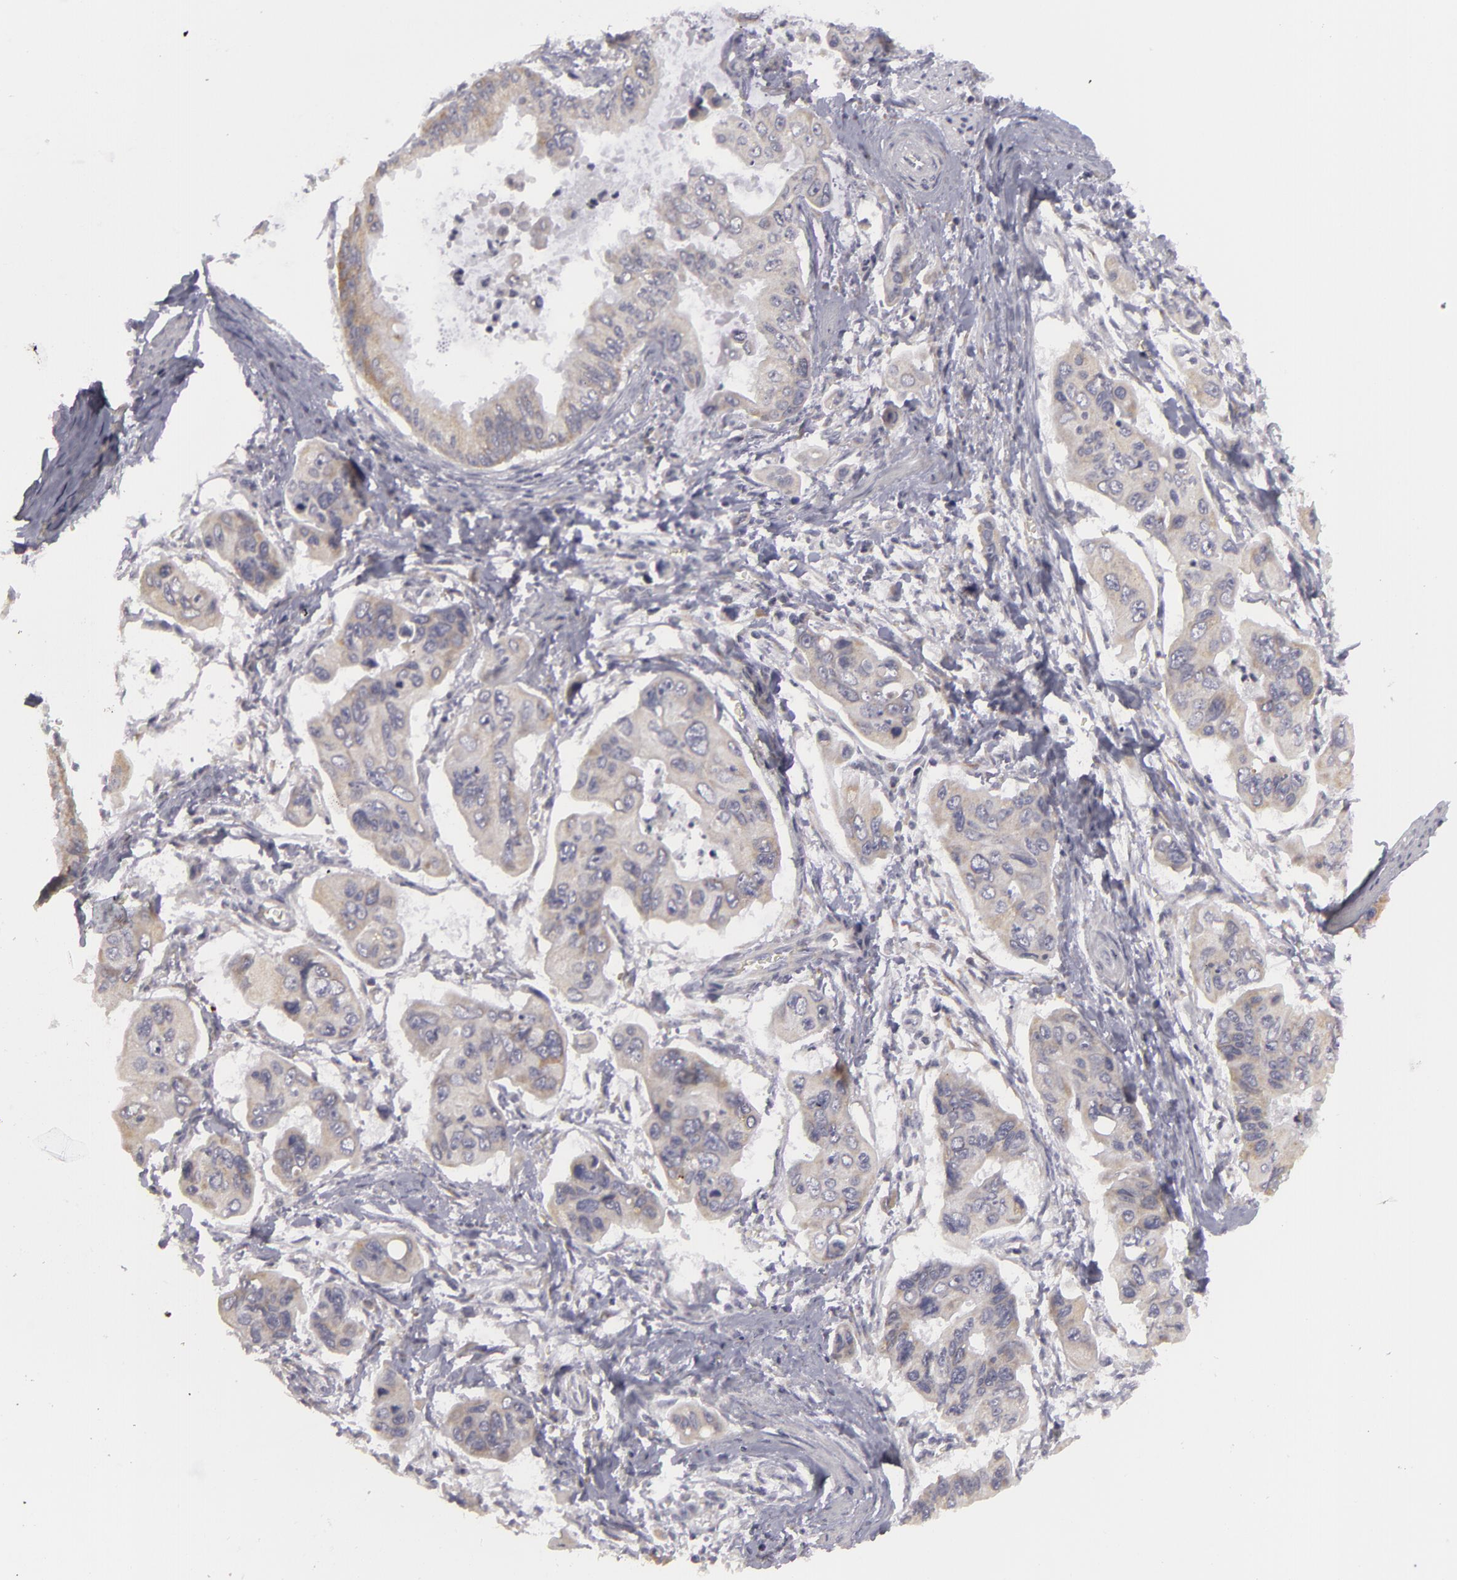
{"staining": {"intensity": "weak", "quantity": ">75%", "location": "cytoplasmic/membranous"}, "tissue": "stomach cancer", "cell_type": "Tumor cells", "image_type": "cancer", "snomed": [{"axis": "morphology", "description": "Adenocarcinoma, NOS"}, {"axis": "topography", "description": "Stomach, upper"}], "caption": "Tumor cells demonstrate weak cytoplasmic/membranous staining in about >75% of cells in stomach adenocarcinoma.", "gene": "ATP2B3", "patient": {"sex": "male", "age": 80}}